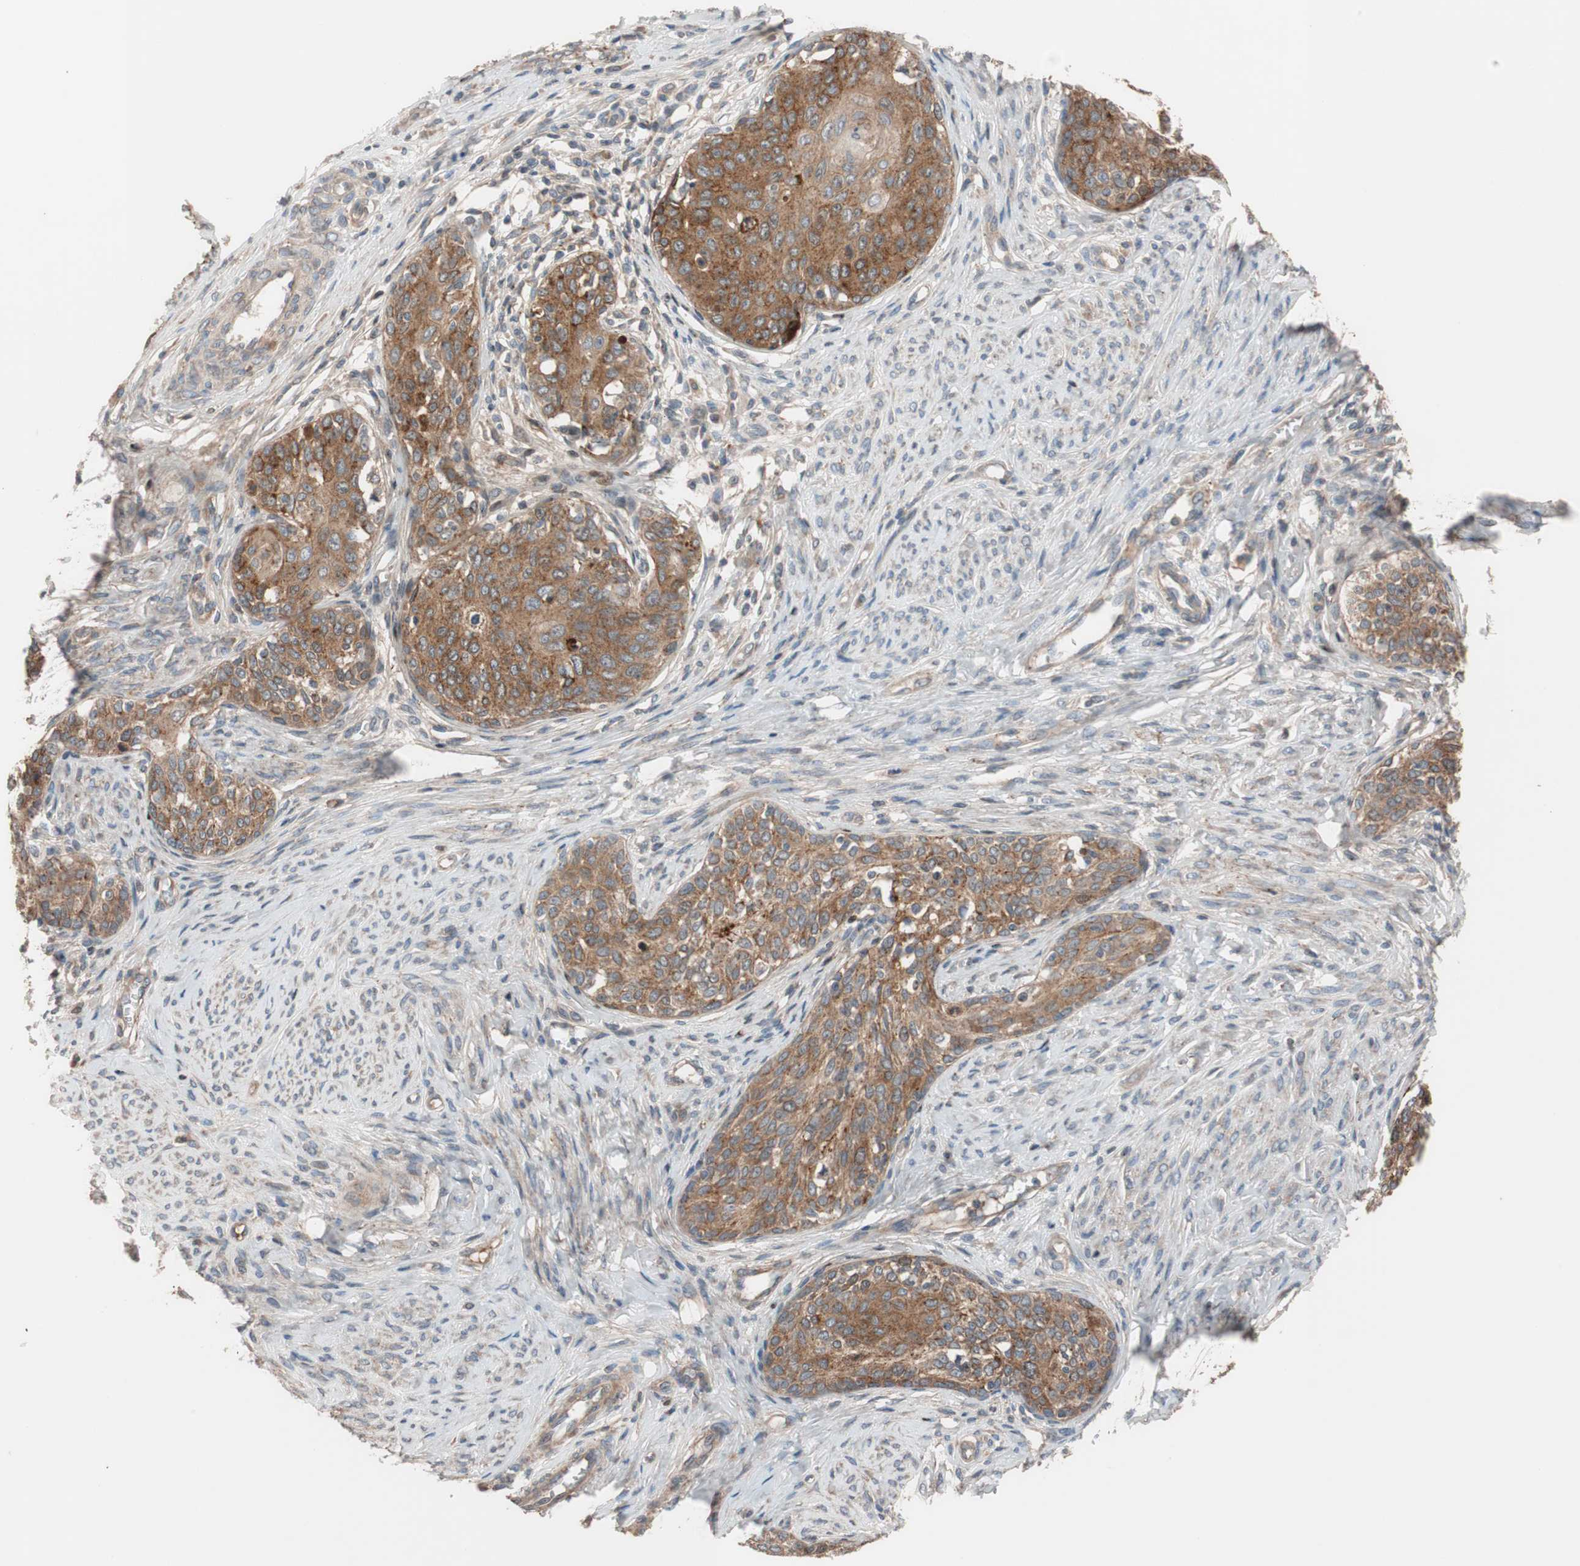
{"staining": {"intensity": "moderate", "quantity": ">75%", "location": "cytoplasmic/membranous"}, "tissue": "cervical cancer", "cell_type": "Tumor cells", "image_type": "cancer", "snomed": [{"axis": "morphology", "description": "Squamous cell carcinoma, NOS"}, {"axis": "morphology", "description": "Adenocarcinoma, NOS"}, {"axis": "topography", "description": "Cervix"}], "caption": "This histopathology image reveals cervical cancer (adenocarcinoma) stained with immunohistochemistry to label a protein in brown. The cytoplasmic/membranous of tumor cells show moderate positivity for the protein. Nuclei are counter-stained blue.", "gene": "SDC4", "patient": {"sex": "female", "age": 52}}